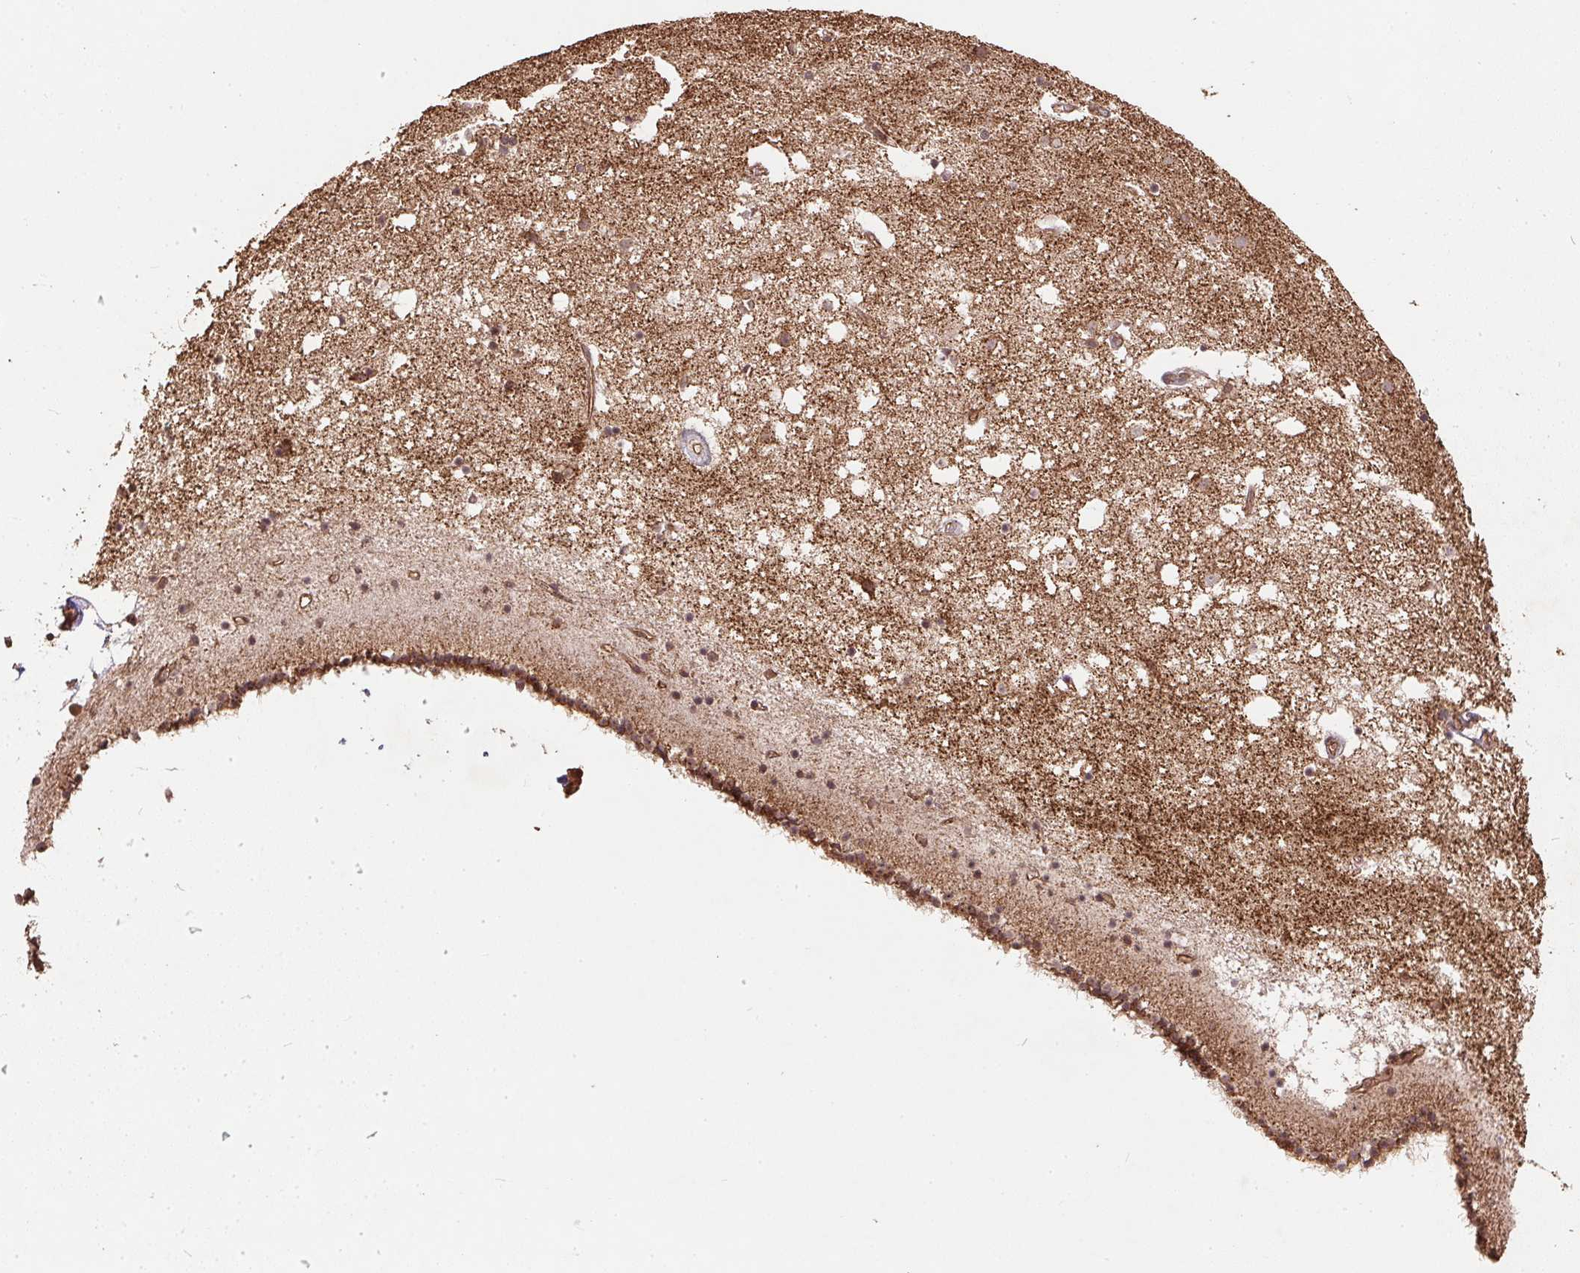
{"staining": {"intensity": "moderate", "quantity": "25%-75%", "location": "cytoplasmic/membranous"}, "tissue": "caudate", "cell_type": "Glial cells", "image_type": "normal", "snomed": [{"axis": "morphology", "description": "Normal tissue, NOS"}, {"axis": "topography", "description": "Lateral ventricle wall"}], "caption": "Immunohistochemical staining of normal caudate exhibits moderate cytoplasmic/membranous protein expression in approximately 25%-75% of glial cells.", "gene": "SPRED2", "patient": {"sex": "female", "age": 71}}